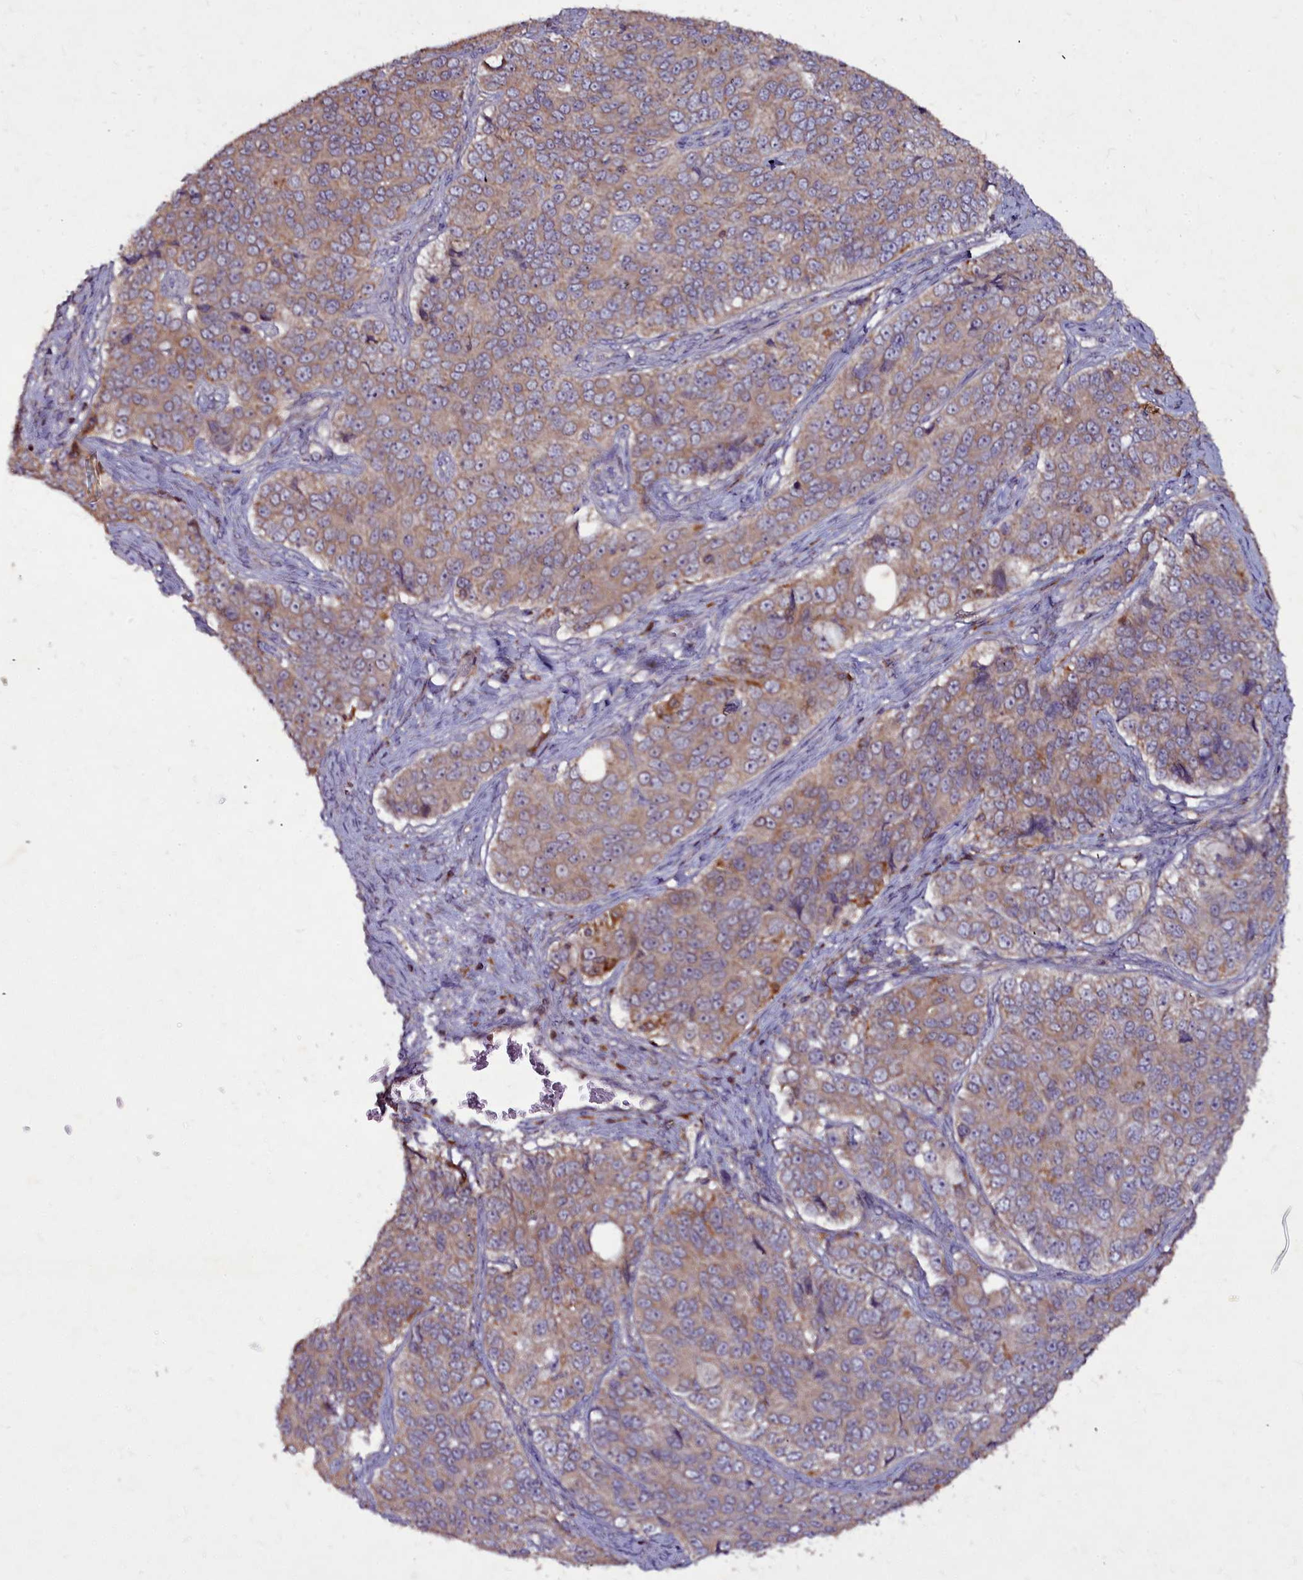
{"staining": {"intensity": "moderate", "quantity": "<25%", "location": "cytoplasmic/membranous"}, "tissue": "ovarian cancer", "cell_type": "Tumor cells", "image_type": "cancer", "snomed": [{"axis": "morphology", "description": "Carcinoma, endometroid"}, {"axis": "topography", "description": "Ovary"}], "caption": "Ovarian cancer tissue reveals moderate cytoplasmic/membranous expression in about <25% of tumor cells", "gene": "NCKAP1L", "patient": {"sex": "female", "age": 51}}